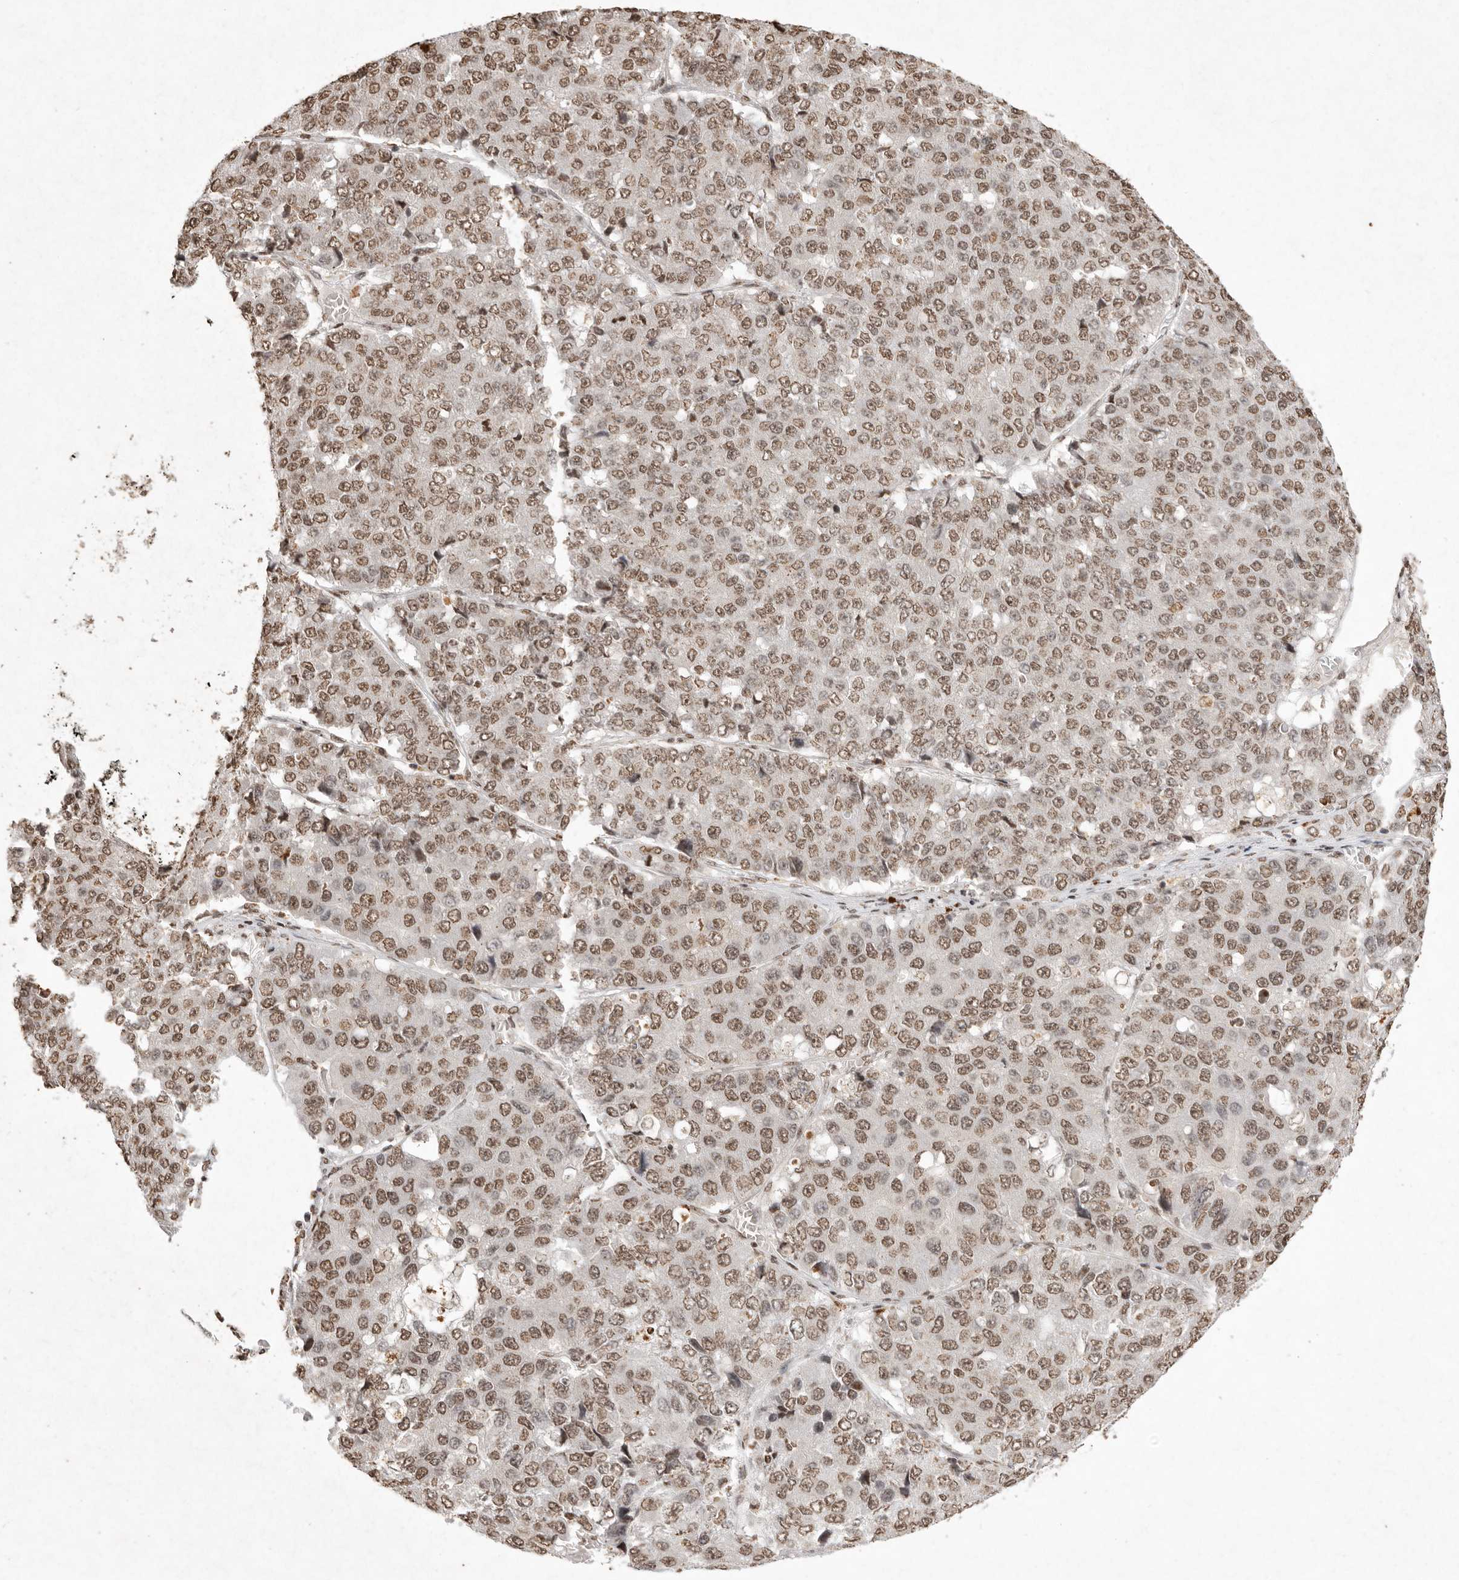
{"staining": {"intensity": "moderate", "quantity": ">75%", "location": "nuclear"}, "tissue": "pancreatic cancer", "cell_type": "Tumor cells", "image_type": "cancer", "snomed": [{"axis": "morphology", "description": "Adenocarcinoma, NOS"}, {"axis": "topography", "description": "Pancreas"}], "caption": "DAB immunohistochemical staining of human pancreatic adenocarcinoma shows moderate nuclear protein expression in about >75% of tumor cells. Ihc stains the protein in brown and the nuclei are stained blue.", "gene": "NKX3-2", "patient": {"sex": "male", "age": 50}}